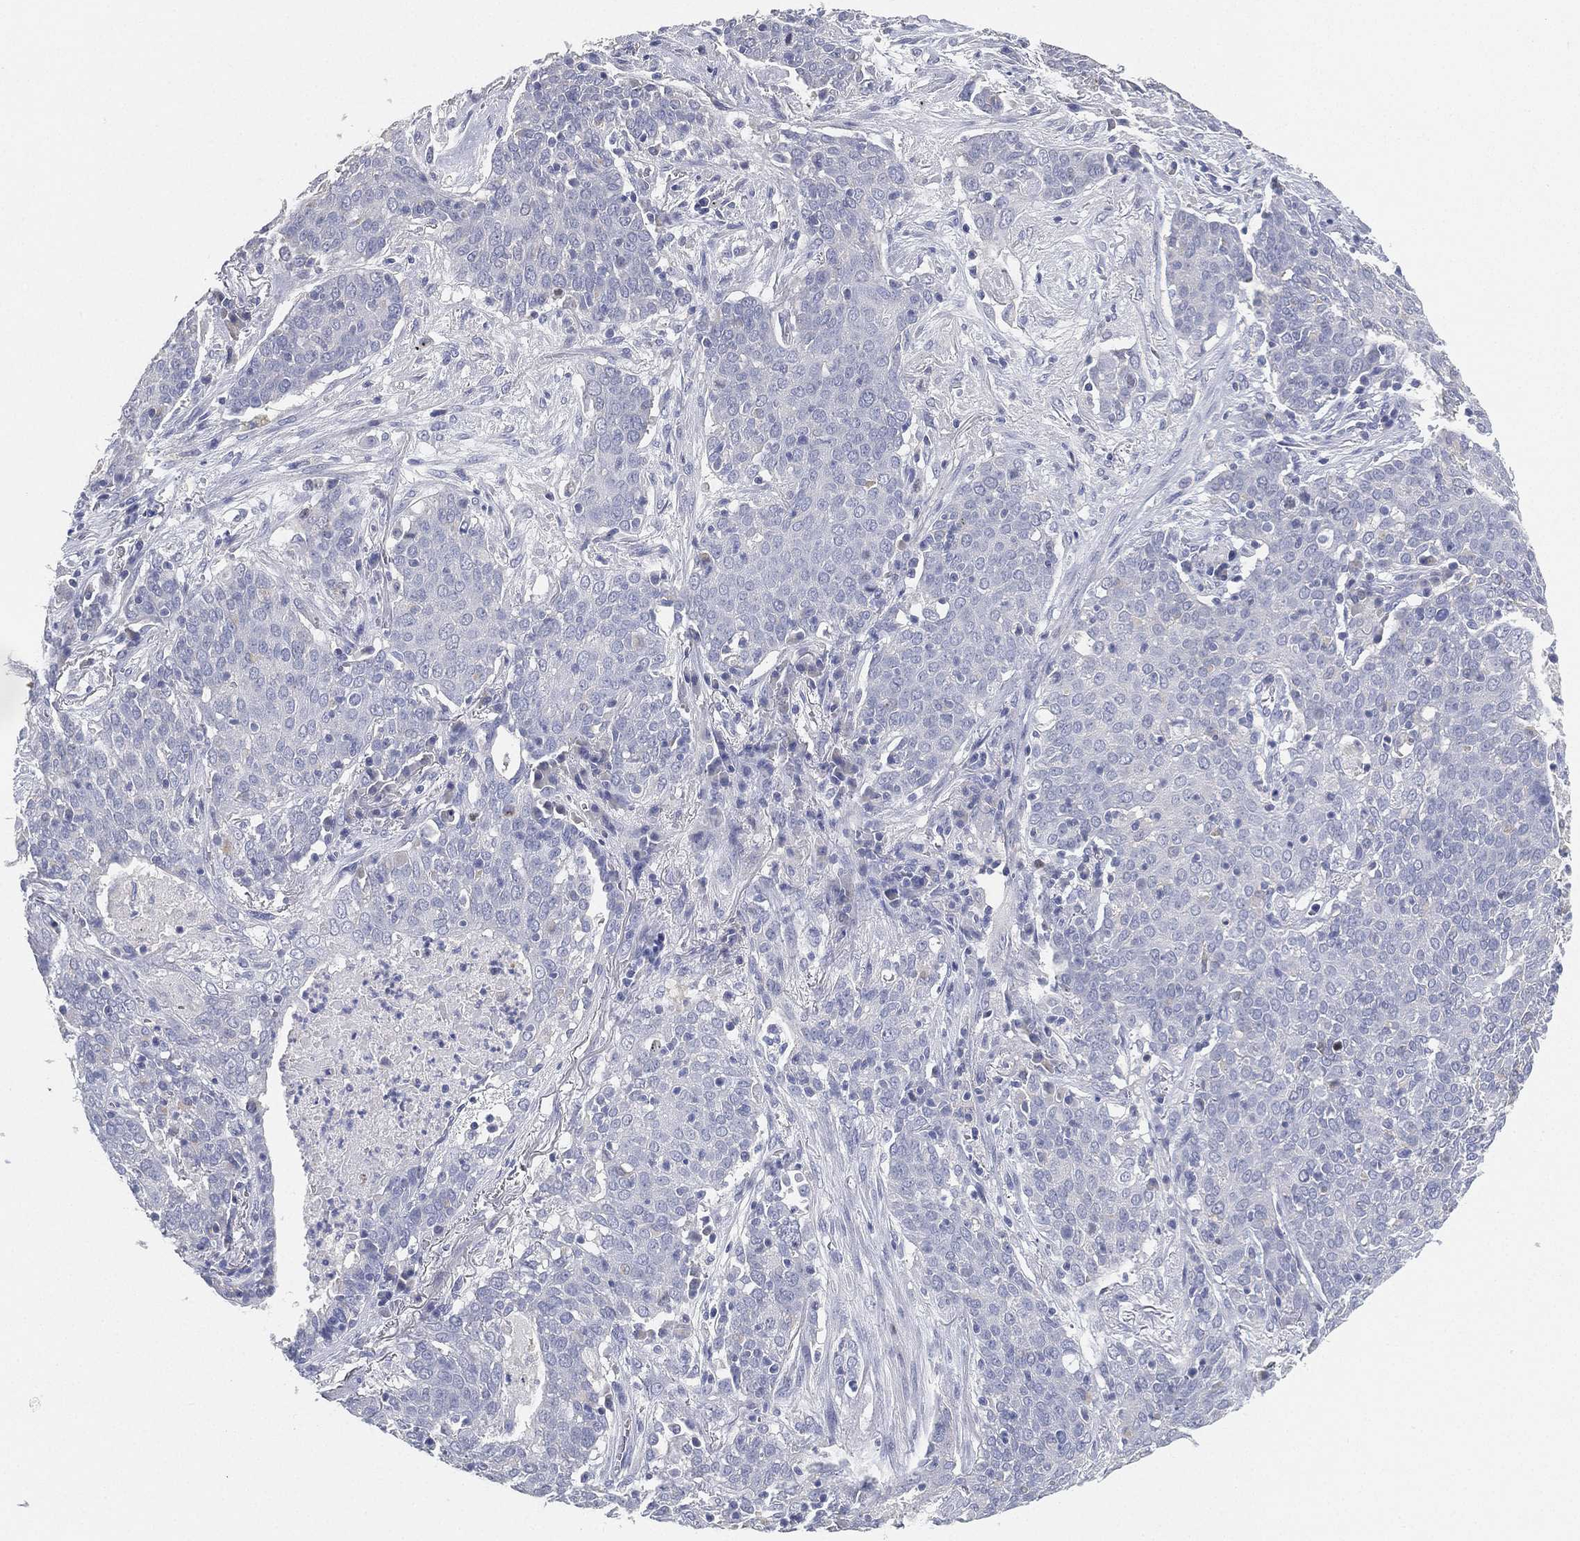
{"staining": {"intensity": "negative", "quantity": "none", "location": "none"}, "tissue": "lung cancer", "cell_type": "Tumor cells", "image_type": "cancer", "snomed": [{"axis": "morphology", "description": "Squamous cell carcinoma, NOS"}, {"axis": "topography", "description": "Lung"}], "caption": "Image shows no protein staining in tumor cells of lung squamous cell carcinoma tissue.", "gene": "FAM187B", "patient": {"sex": "male", "age": 82}}